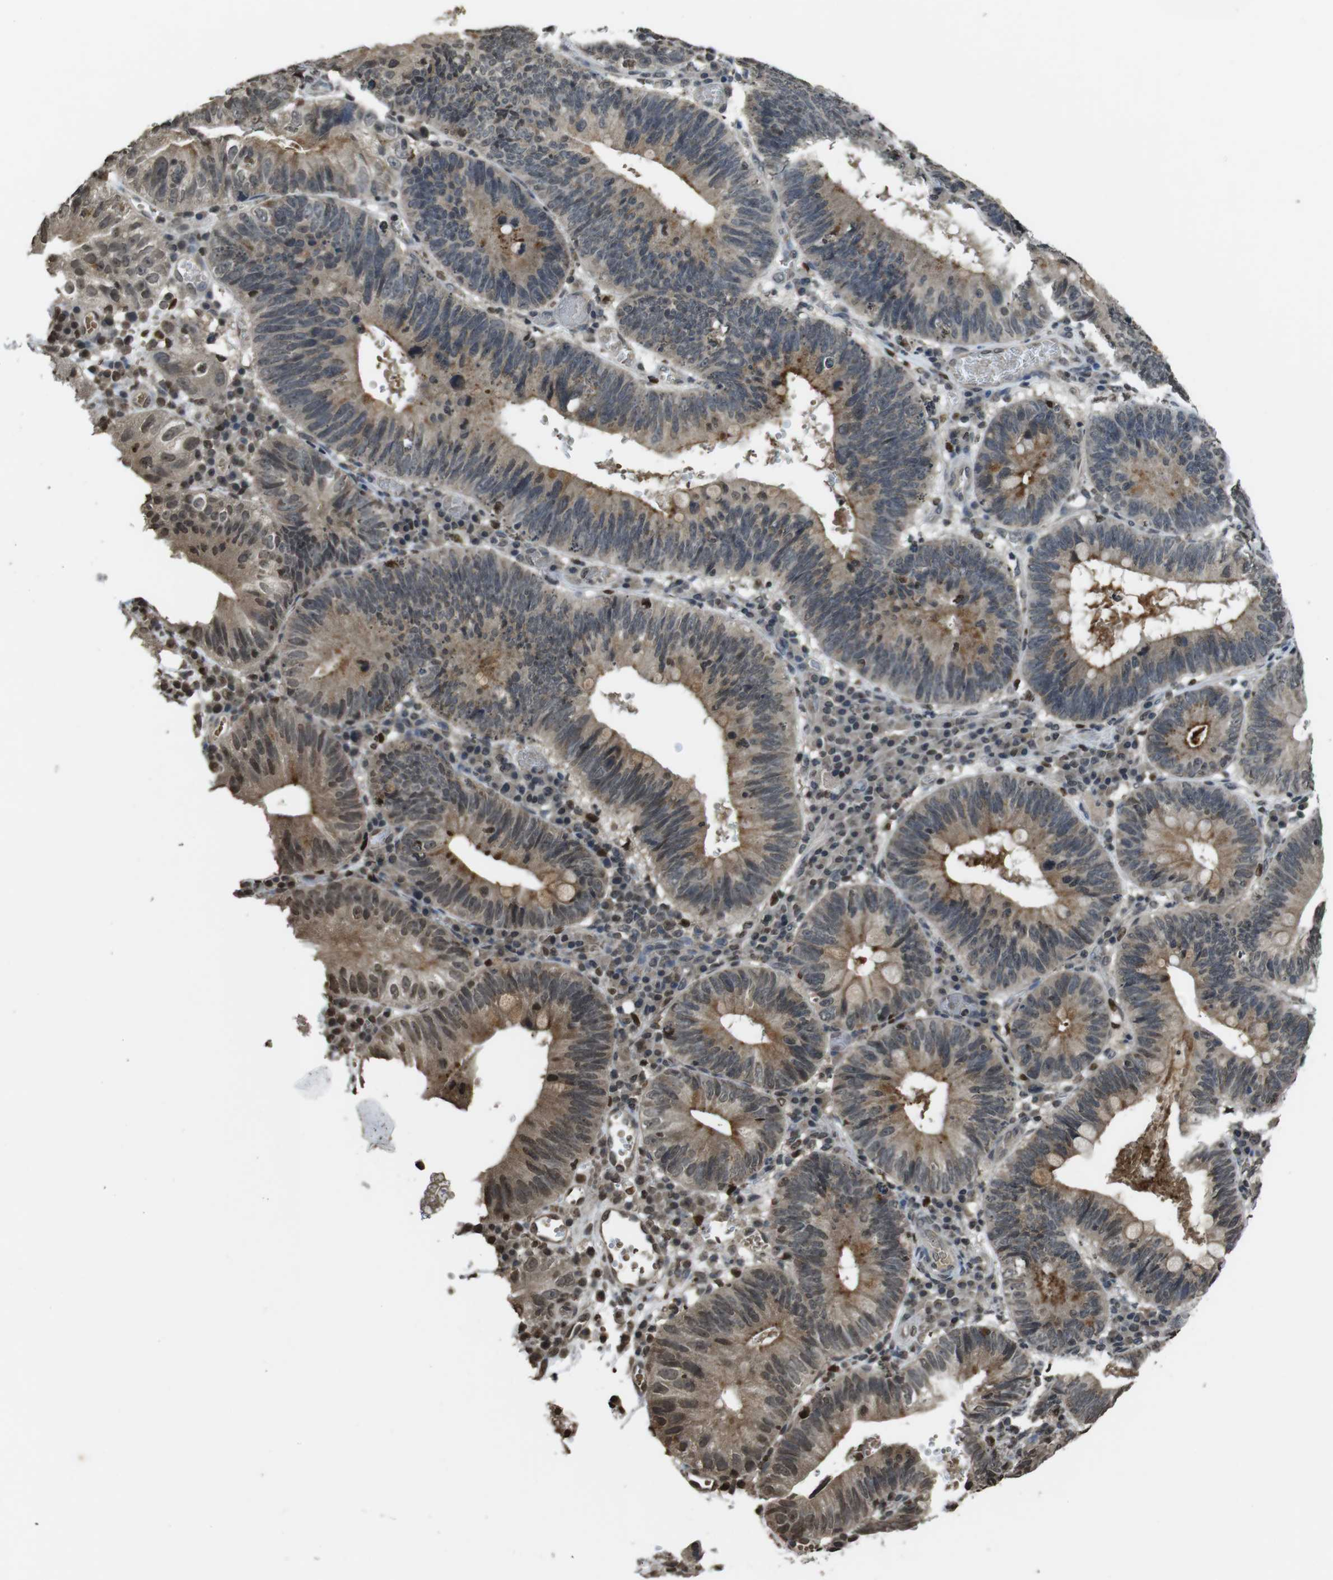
{"staining": {"intensity": "moderate", "quantity": "25%-75%", "location": "cytoplasmic/membranous"}, "tissue": "stomach cancer", "cell_type": "Tumor cells", "image_type": "cancer", "snomed": [{"axis": "morphology", "description": "Adenocarcinoma, NOS"}, {"axis": "topography", "description": "Stomach"}], "caption": "Immunohistochemical staining of stomach cancer (adenocarcinoma) shows medium levels of moderate cytoplasmic/membranous positivity in approximately 25%-75% of tumor cells.", "gene": "MAF", "patient": {"sex": "male", "age": 59}}